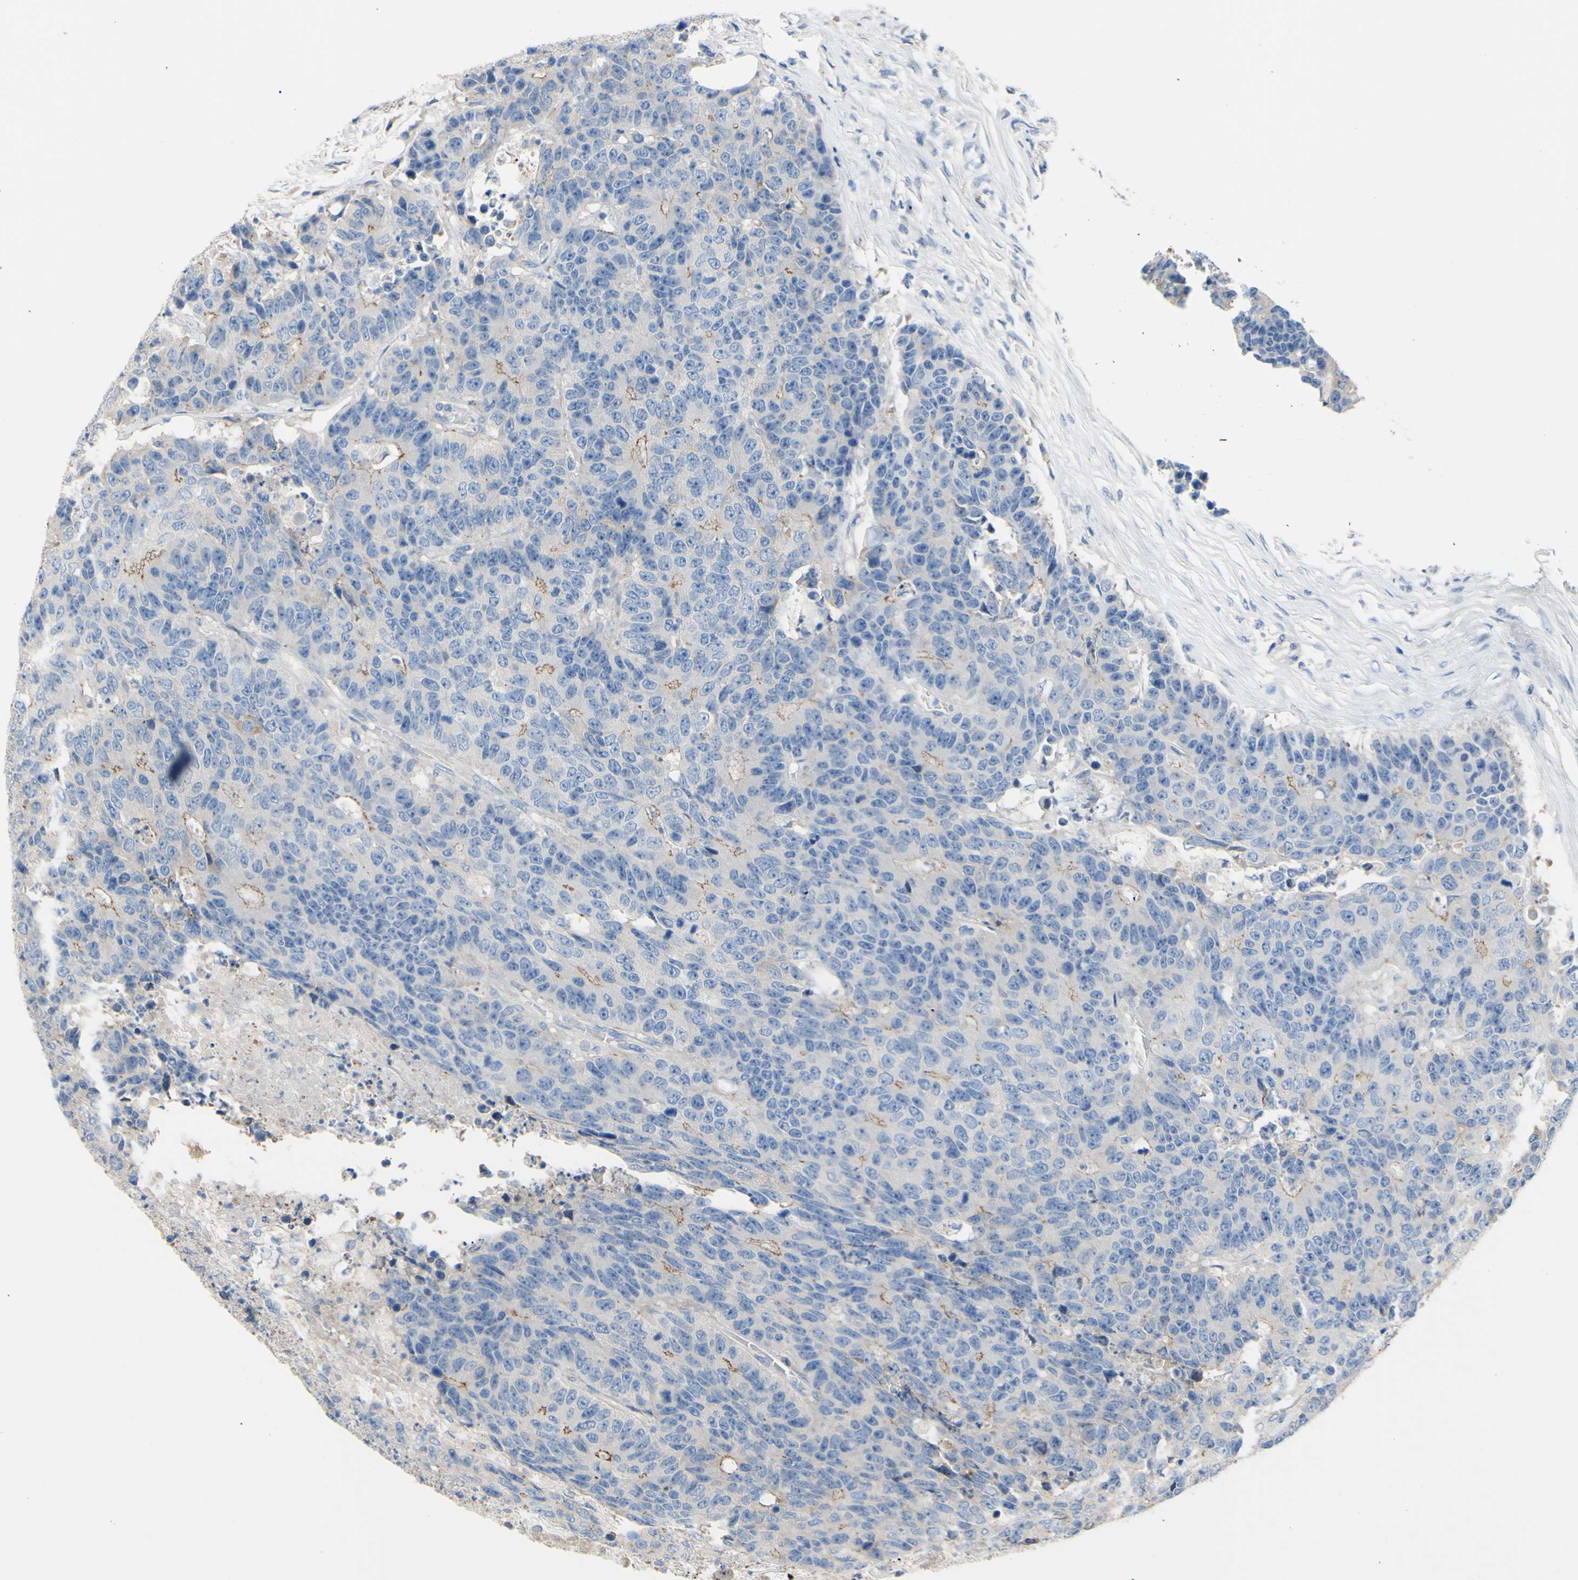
{"staining": {"intensity": "weak", "quantity": "<25%", "location": "cytoplasmic/membranous"}, "tissue": "colorectal cancer", "cell_type": "Tumor cells", "image_type": "cancer", "snomed": [{"axis": "morphology", "description": "Adenocarcinoma, NOS"}, {"axis": "topography", "description": "Colon"}], "caption": "An IHC photomicrograph of colorectal cancer is shown. There is no staining in tumor cells of colorectal cancer. (DAB immunohistochemistry (IHC), high magnification).", "gene": "TMEM59L", "patient": {"sex": "female", "age": 86}}